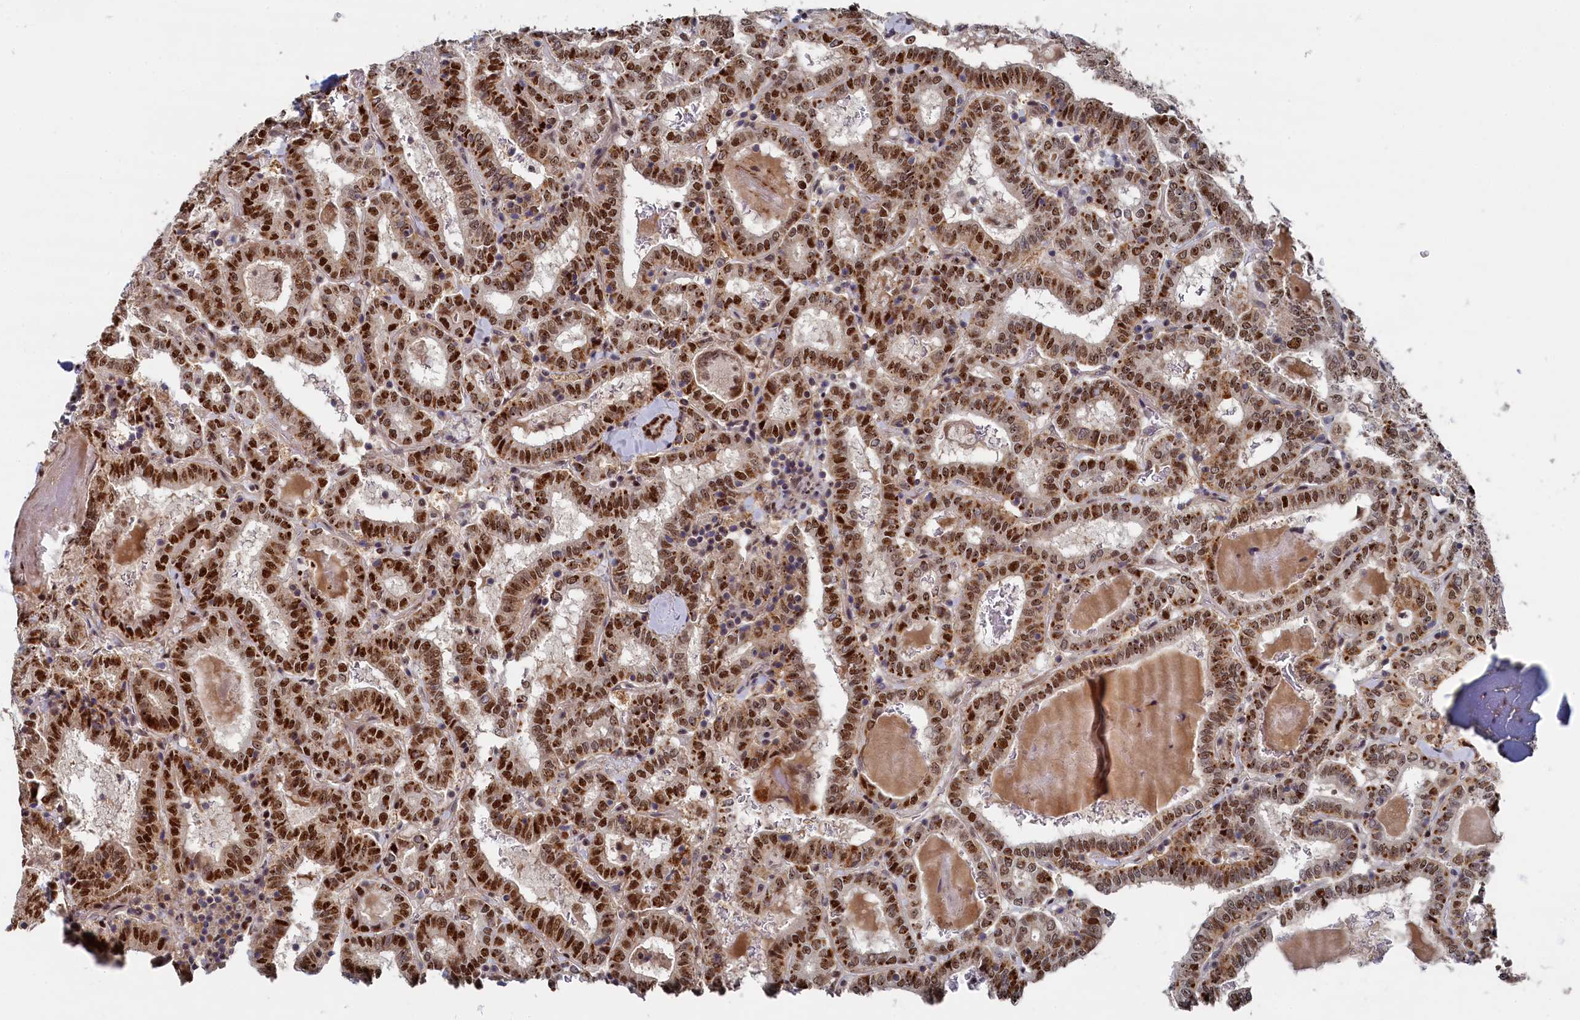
{"staining": {"intensity": "strong", "quantity": ">75%", "location": "cytoplasmic/membranous,nuclear"}, "tissue": "thyroid cancer", "cell_type": "Tumor cells", "image_type": "cancer", "snomed": [{"axis": "morphology", "description": "Papillary adenocarcinoma, NOS"}, {"axis": "topography", "description": "Thyroid gland"}], "caption": "This image reveals thyroid cancer (papillary adenocarcinoma) stained with immunohistochemistry (IHC) to label a protein in brown. The cytoplasmic/membranous and nuclear of tumor cells show strong positivity for the protein. Nuclei are counter-stained blue.", "gene": "BUB3", "patient": {"sex": "female", "age": 72}}